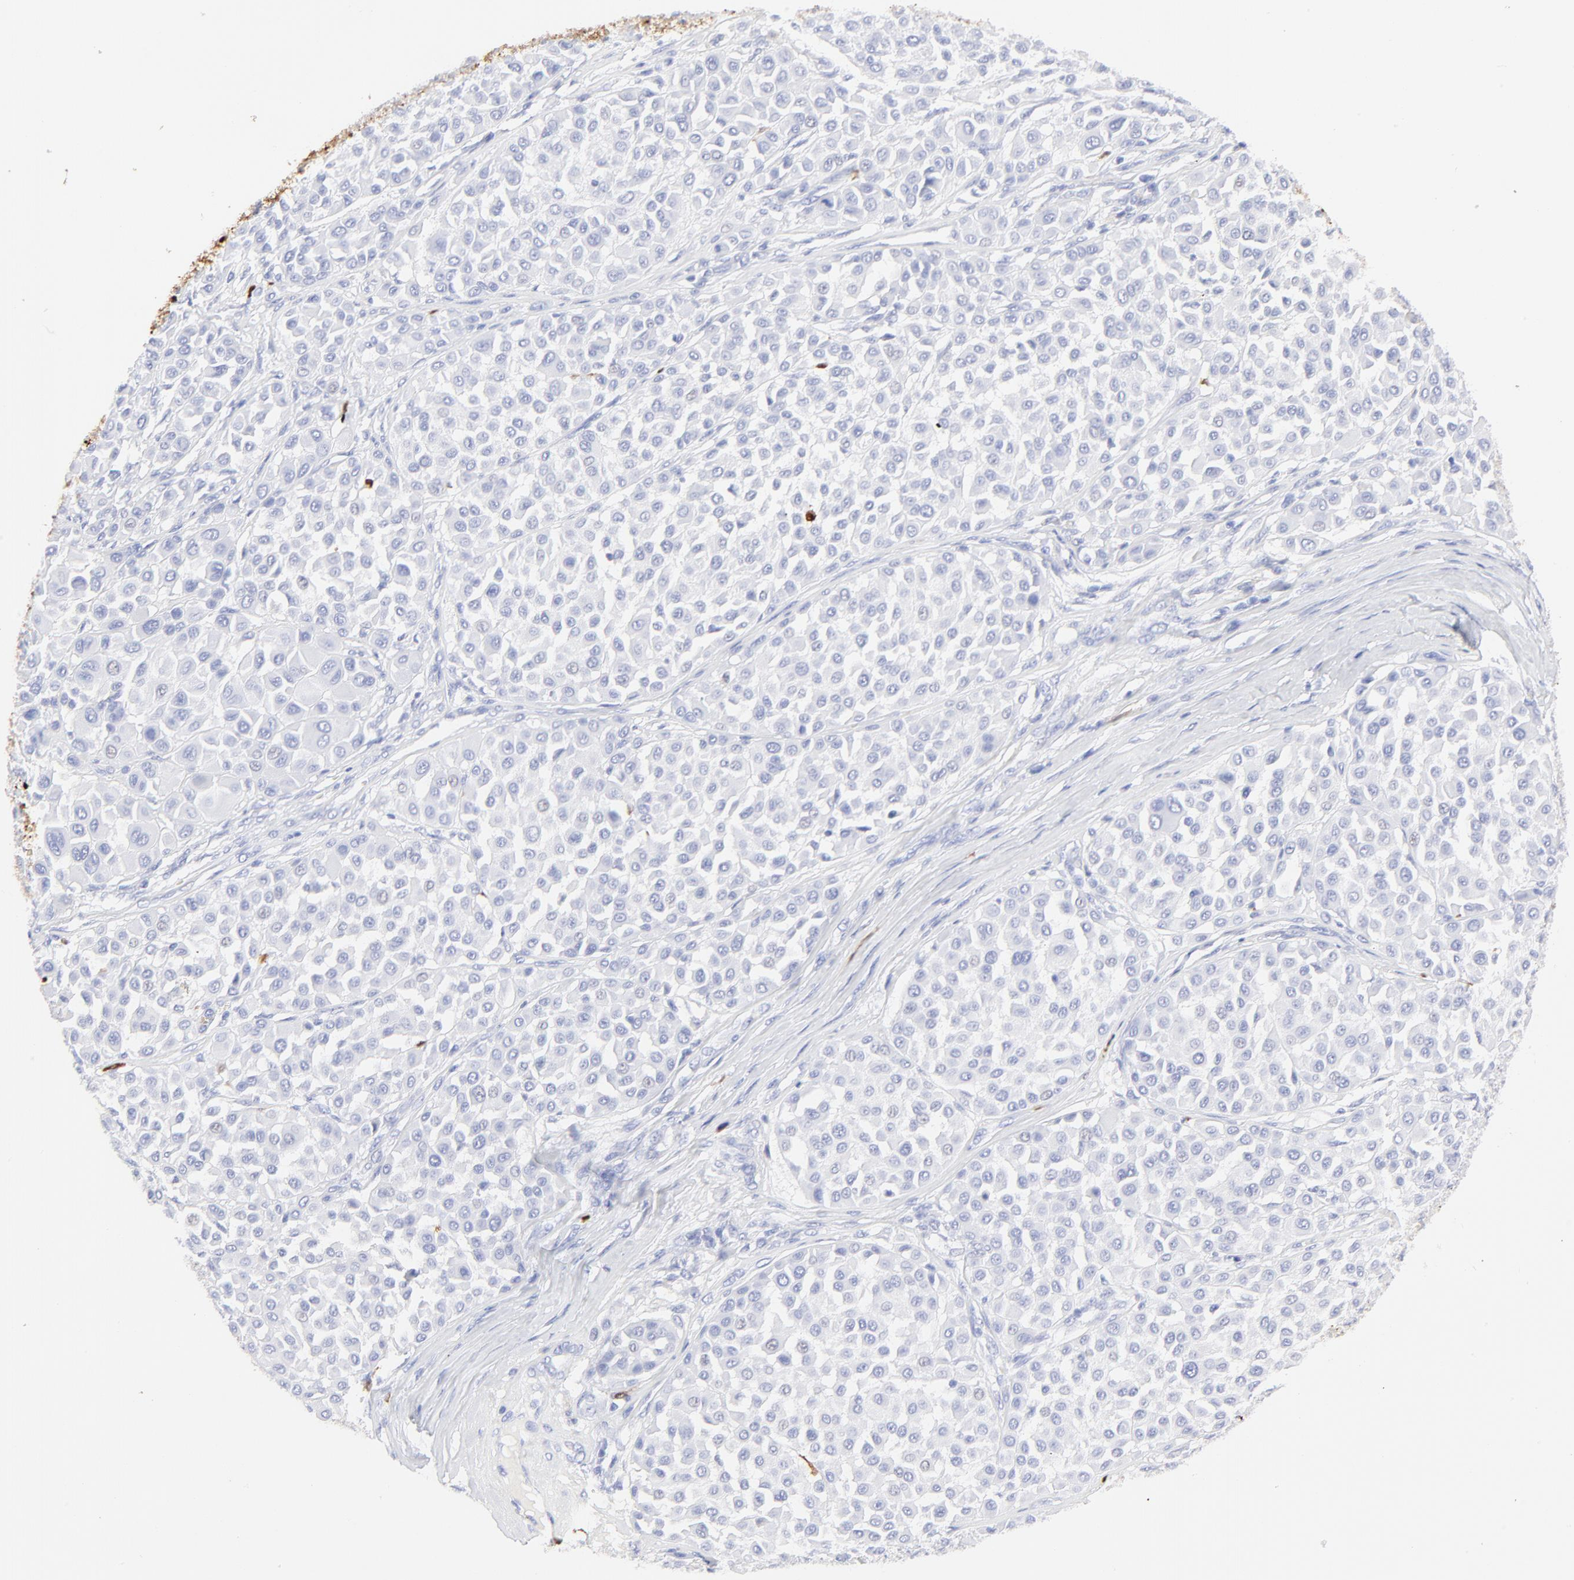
{"staining": {"intensity": "negative", "quantity": "none", "location": "none"}, "tissue": "melanoma", "cell_type": "Tumor cells", "image_type": "cancer", "snomed": [{"axis": "morphology", "description": "Malignant melanoma, Metastatic site"}, {"axis": "topography", "description": "Soft tissue"}], "caption": "IHC image of neoplastic tissue: human melanoma stained with DAB shows no significant protein positivity in tumor cells.", "gene": "S100A12", "patient": {"sex": "male", "age": 41}}